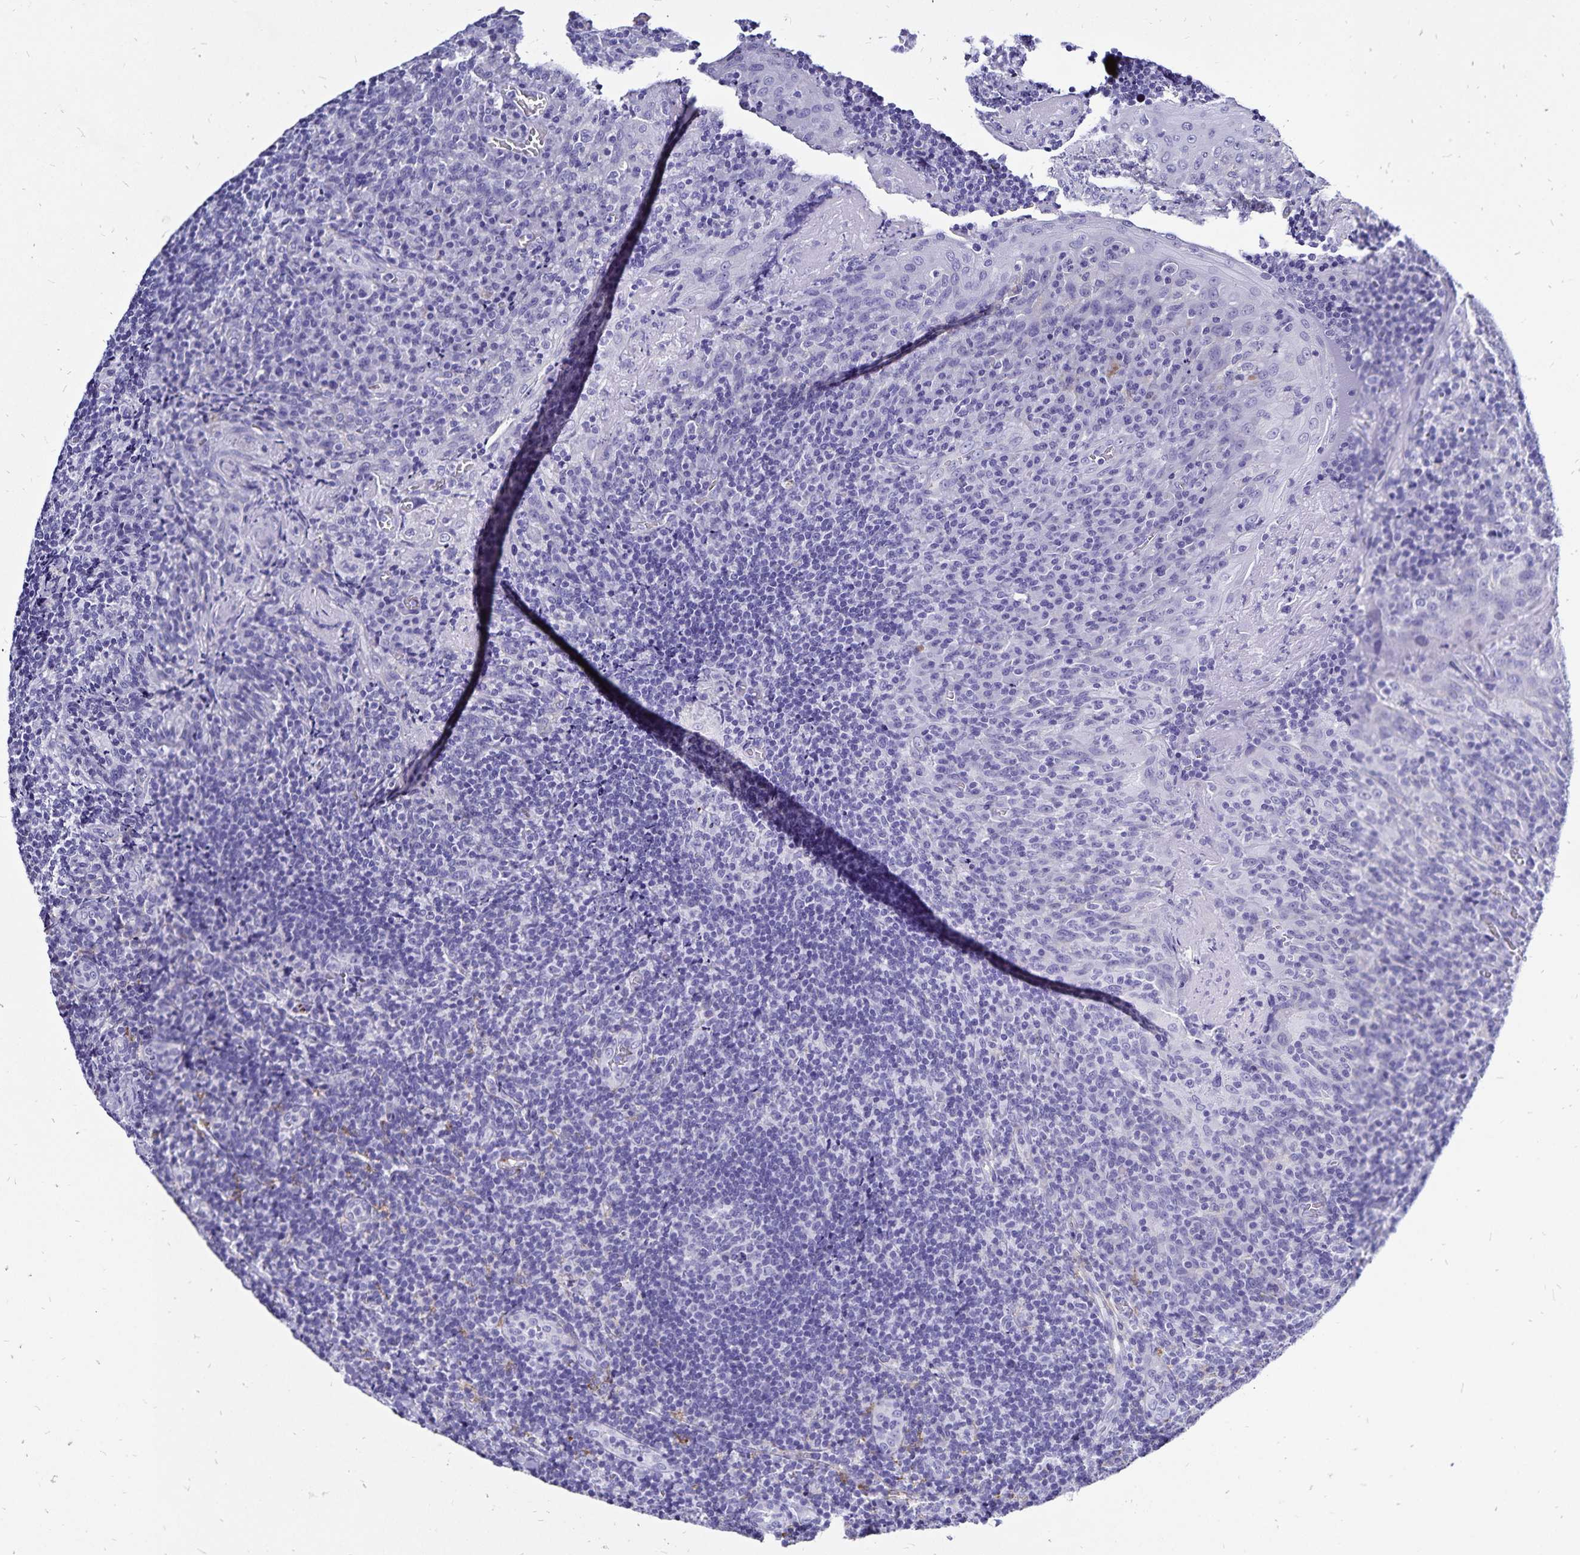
{"staining": {"intensity": "negative", "quantity": "none", "location": "none"}, "tissue": "tonsil", "cell_type": "Germinal center cells", "image_type": "normal", "snomed": [{"axis": "morphology", "description": "Normal tissue, NOS"}, {"axis": "topography", "description": "Tonsil"}], "caption": "Tonsil stained for a protein using immunohistochemistry (IHC) shows no staining germinal center cells.", "gene": "PLAC1", "patient": {"sex": "male", "age": 17}}